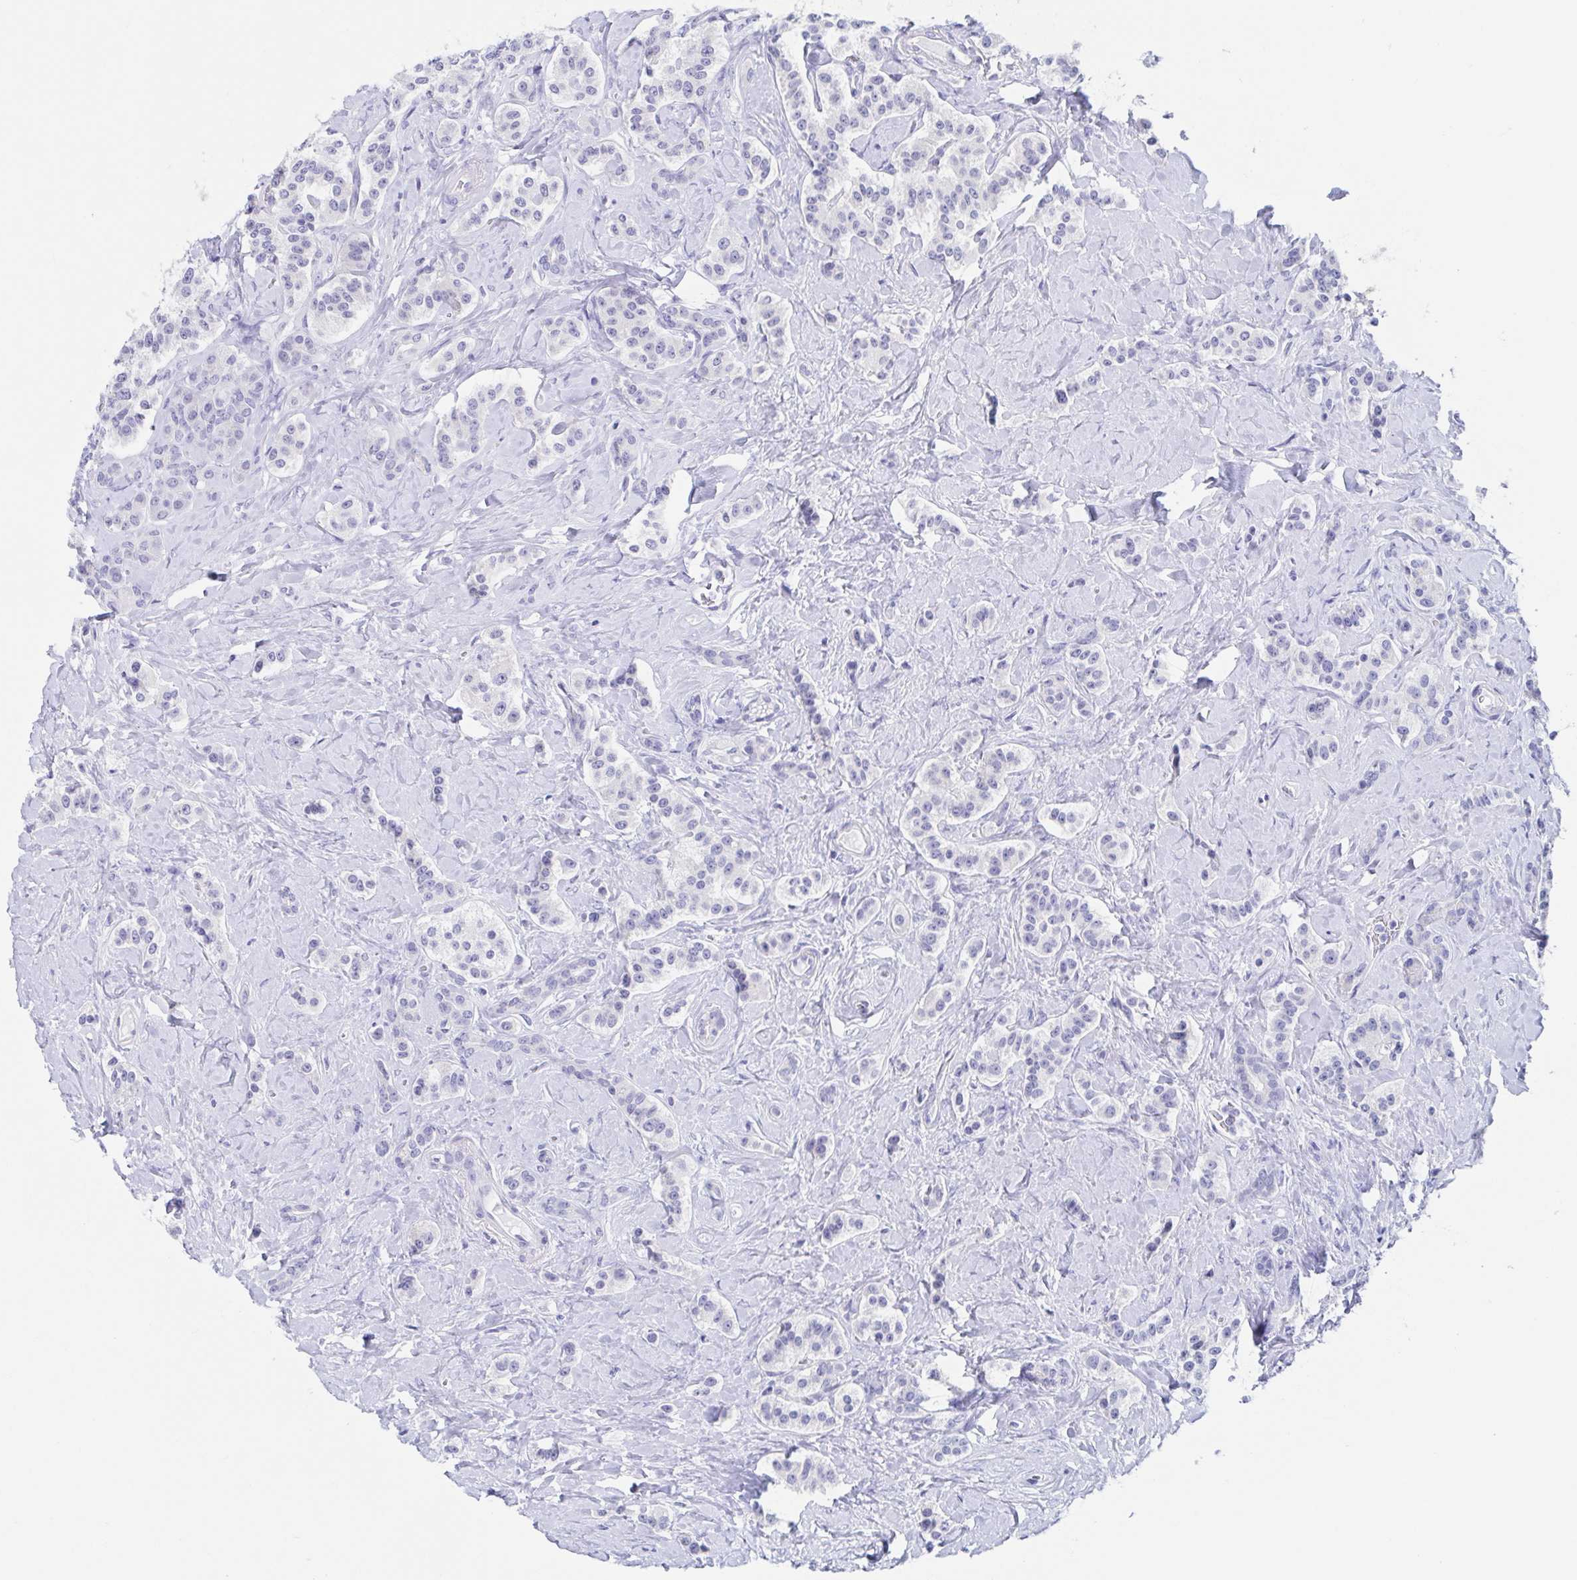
{"staining": {"intensity": "negative", "quantity": "none", "location": "none"}, "tissue": "carcinoid", "cell_type": "Tumor cells", "image_type": "cancer", "snomed": [{"axis": "morphology", "description": "Normal tissue, NOS"}, {"axis": "morphology", "description": "Carcinoid, malignant, NOS"}, {"axis": "topography", "description": "Pancreas"}], "caption": "Immunohistochemical staining of human carcinoid (malignant) reveals no significant staining in tumor cells.", "gene": "TEX12", "patient": {"sex": "male", "age": 36}}